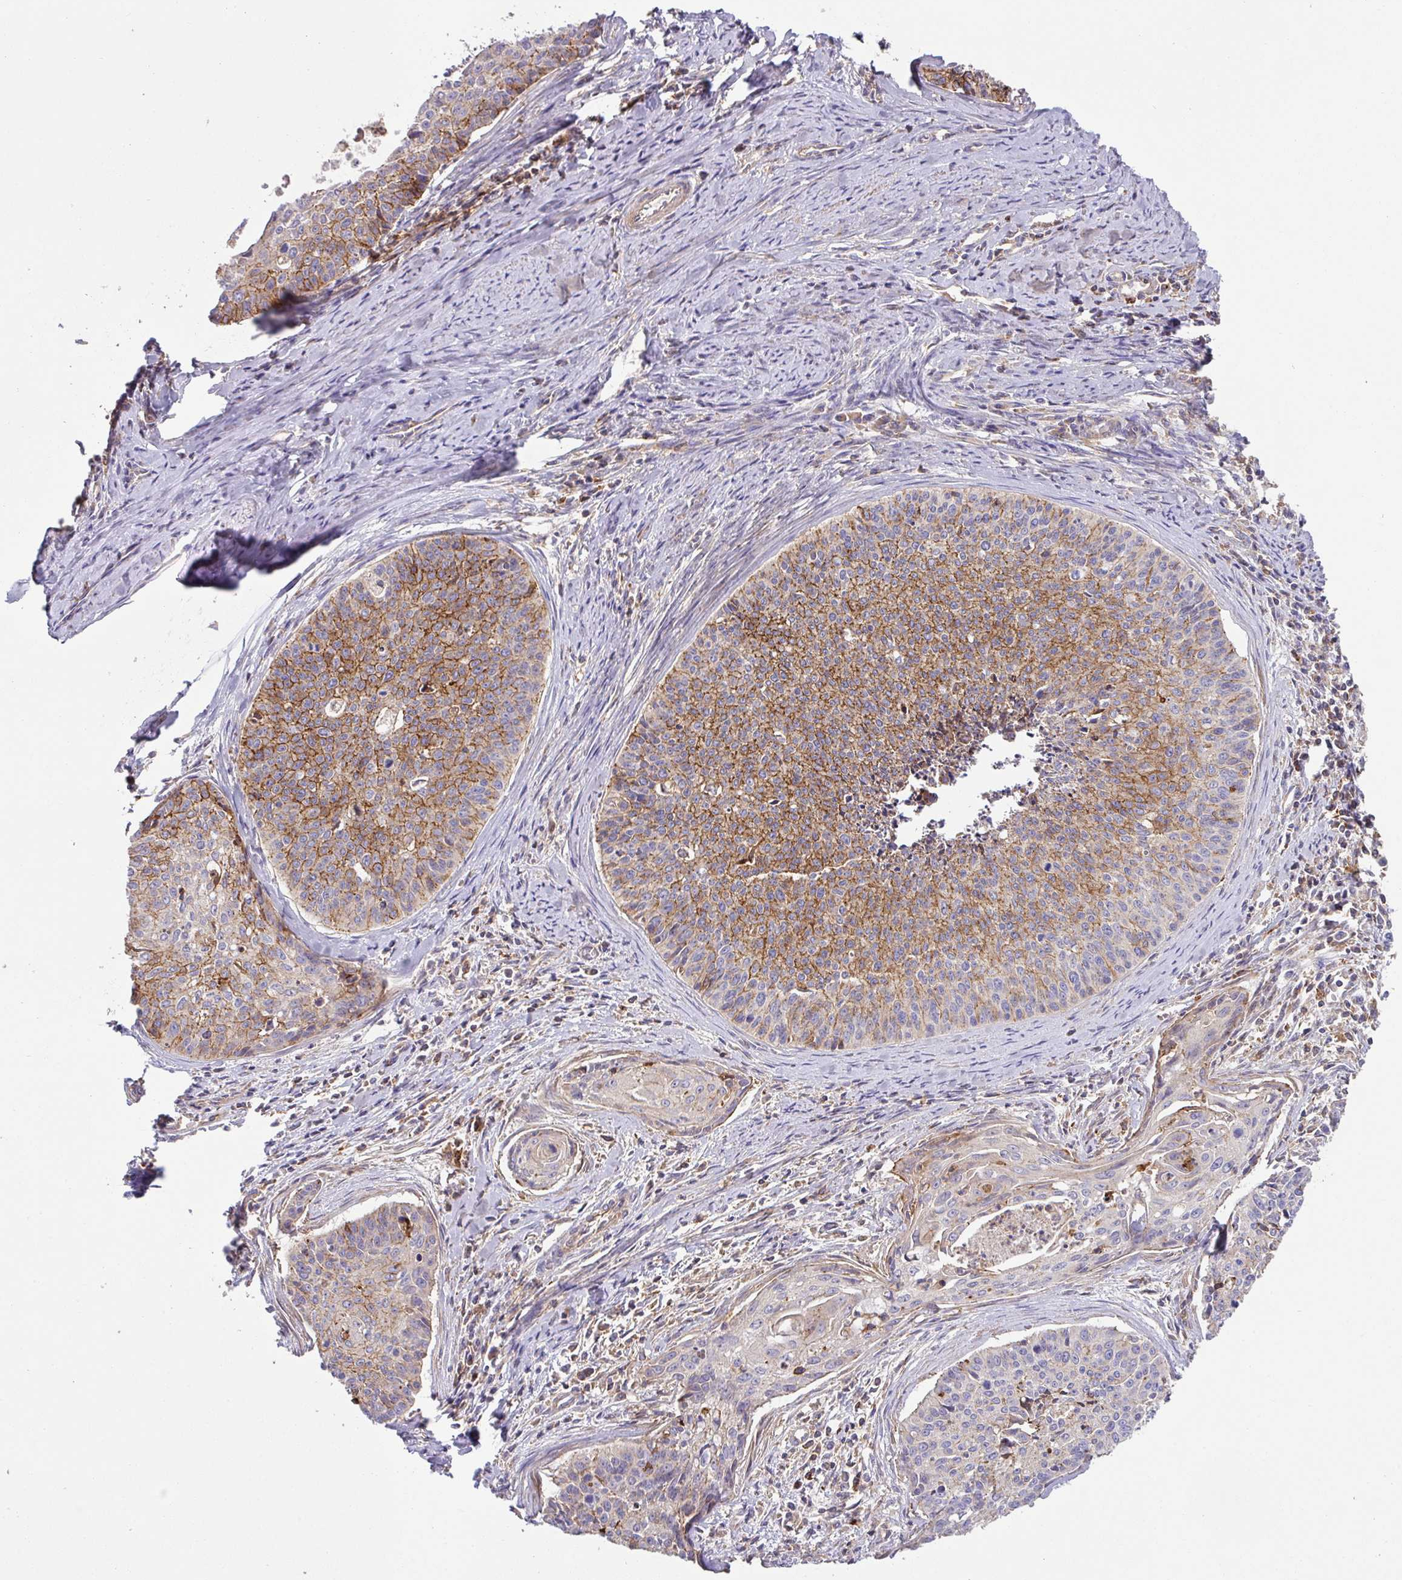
{"staining": {"intensity": "moderate", "quantity": "25%-75%", "location": "cytoplasmic/membranous"}, "tissue": "cervical cancer", "cell_type": "Tumor cells", "image_type": "cancer", "snomed": [{"axis": "morphology", "description": "Squamous cell carcinoma, NOS"}, {"axis": "topography", "description": "Cervix"}], "caption": "Protein analysis of squamous cell carcinoma (cervical) tissue reveals moderate cytoplasmic/membranous staining in approximately 25%-75% of tumor cells. (Stains: DAB in brown, nuclei in blue, Microscopy: brightfield microscopy at high magnification).", "gene": "RIC1", "patient": {"sex": "female", "age": 55}}